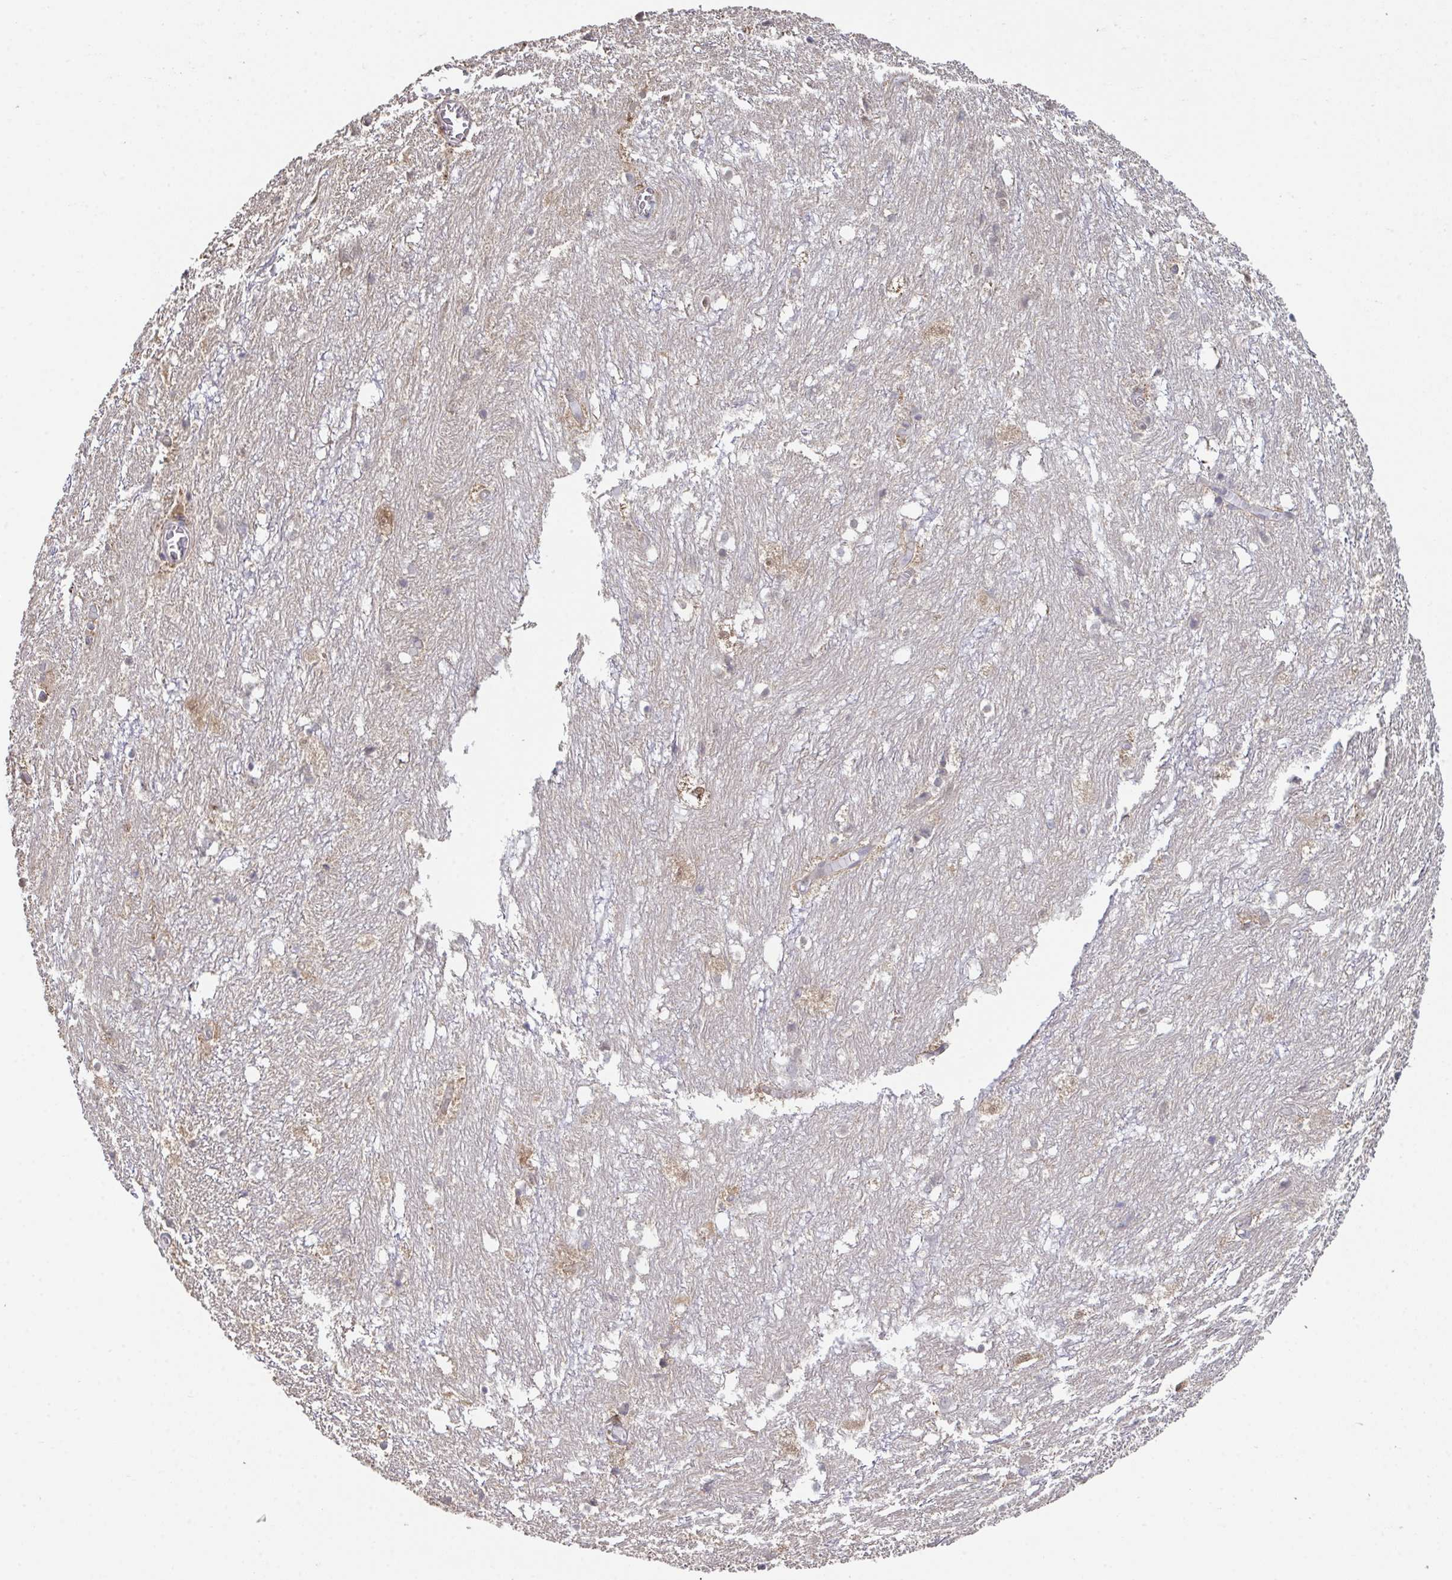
{"staining": {"intensity": "negative", "quantity": "none", "location": "none"}, "tissue": "hippocampus", "cell_type": "Glial cells", "image_type": "normal", "snomed": [{"axis": "morphology", "description": "Normal tissue, NOS"}, {"axis": "topography", "description": "Hippocampus"}], "caption": "This is an immunohistochemistry (IHC) micrograph of normal human hippocampus. There is no expression in glial cells.", "gene": "ACD", "patient": {"sex": "female", "age": 52}}